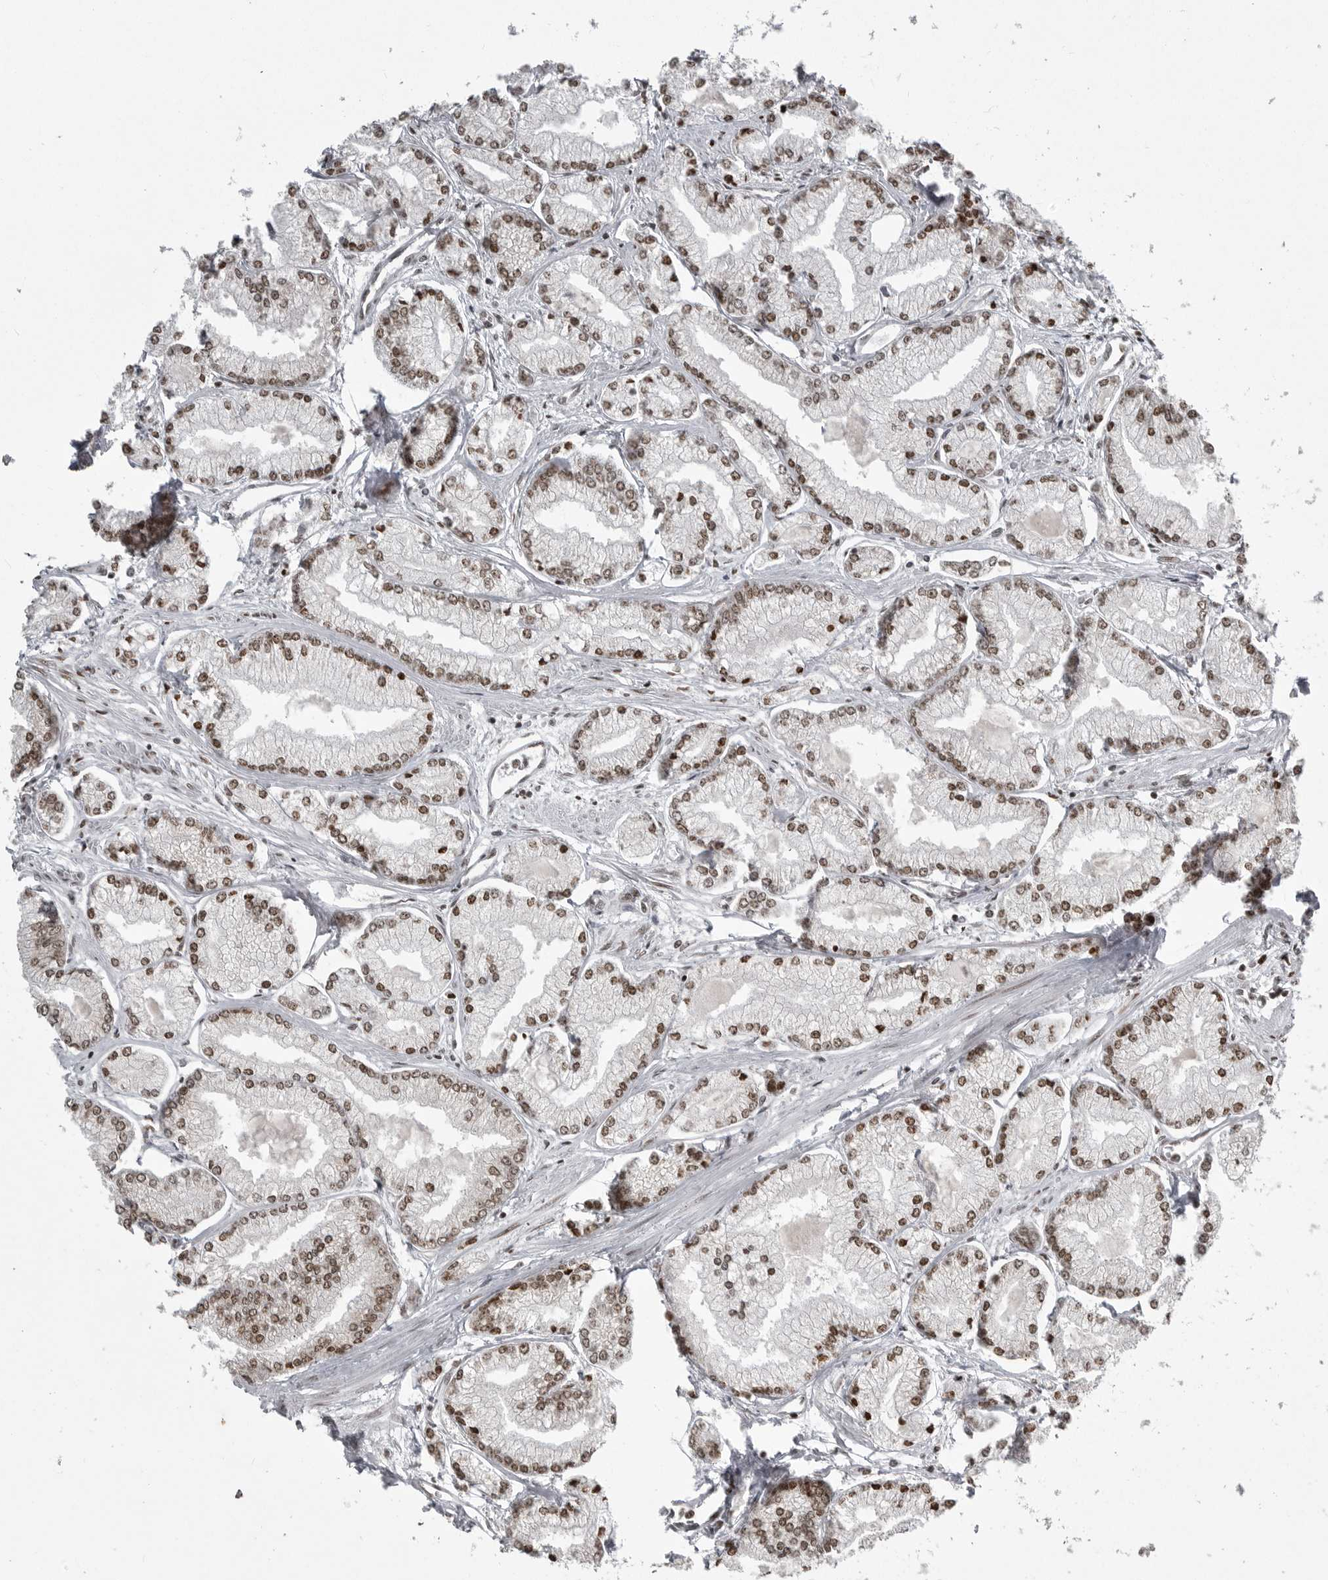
{"staining": {"intensity": "weak", "quantity": ">75%", "location": "nuclear"}, "tissue": "prostate cancer", "cell_type": "Tumor cells", "image_type": "cancer", "snomed": [{"axis": "morphology", "description": "Adenocarcinoma, Low grade"}, {"axis": "topography", "description": "Prostate"}], "caption": "DAB immunohistochemical staining of human prostate cancer exhibits weak nuclear protein expression in approximately >75% of tumor cells.", "gene": "YAF2", "patient": {"sex": "male", "age": 52}}